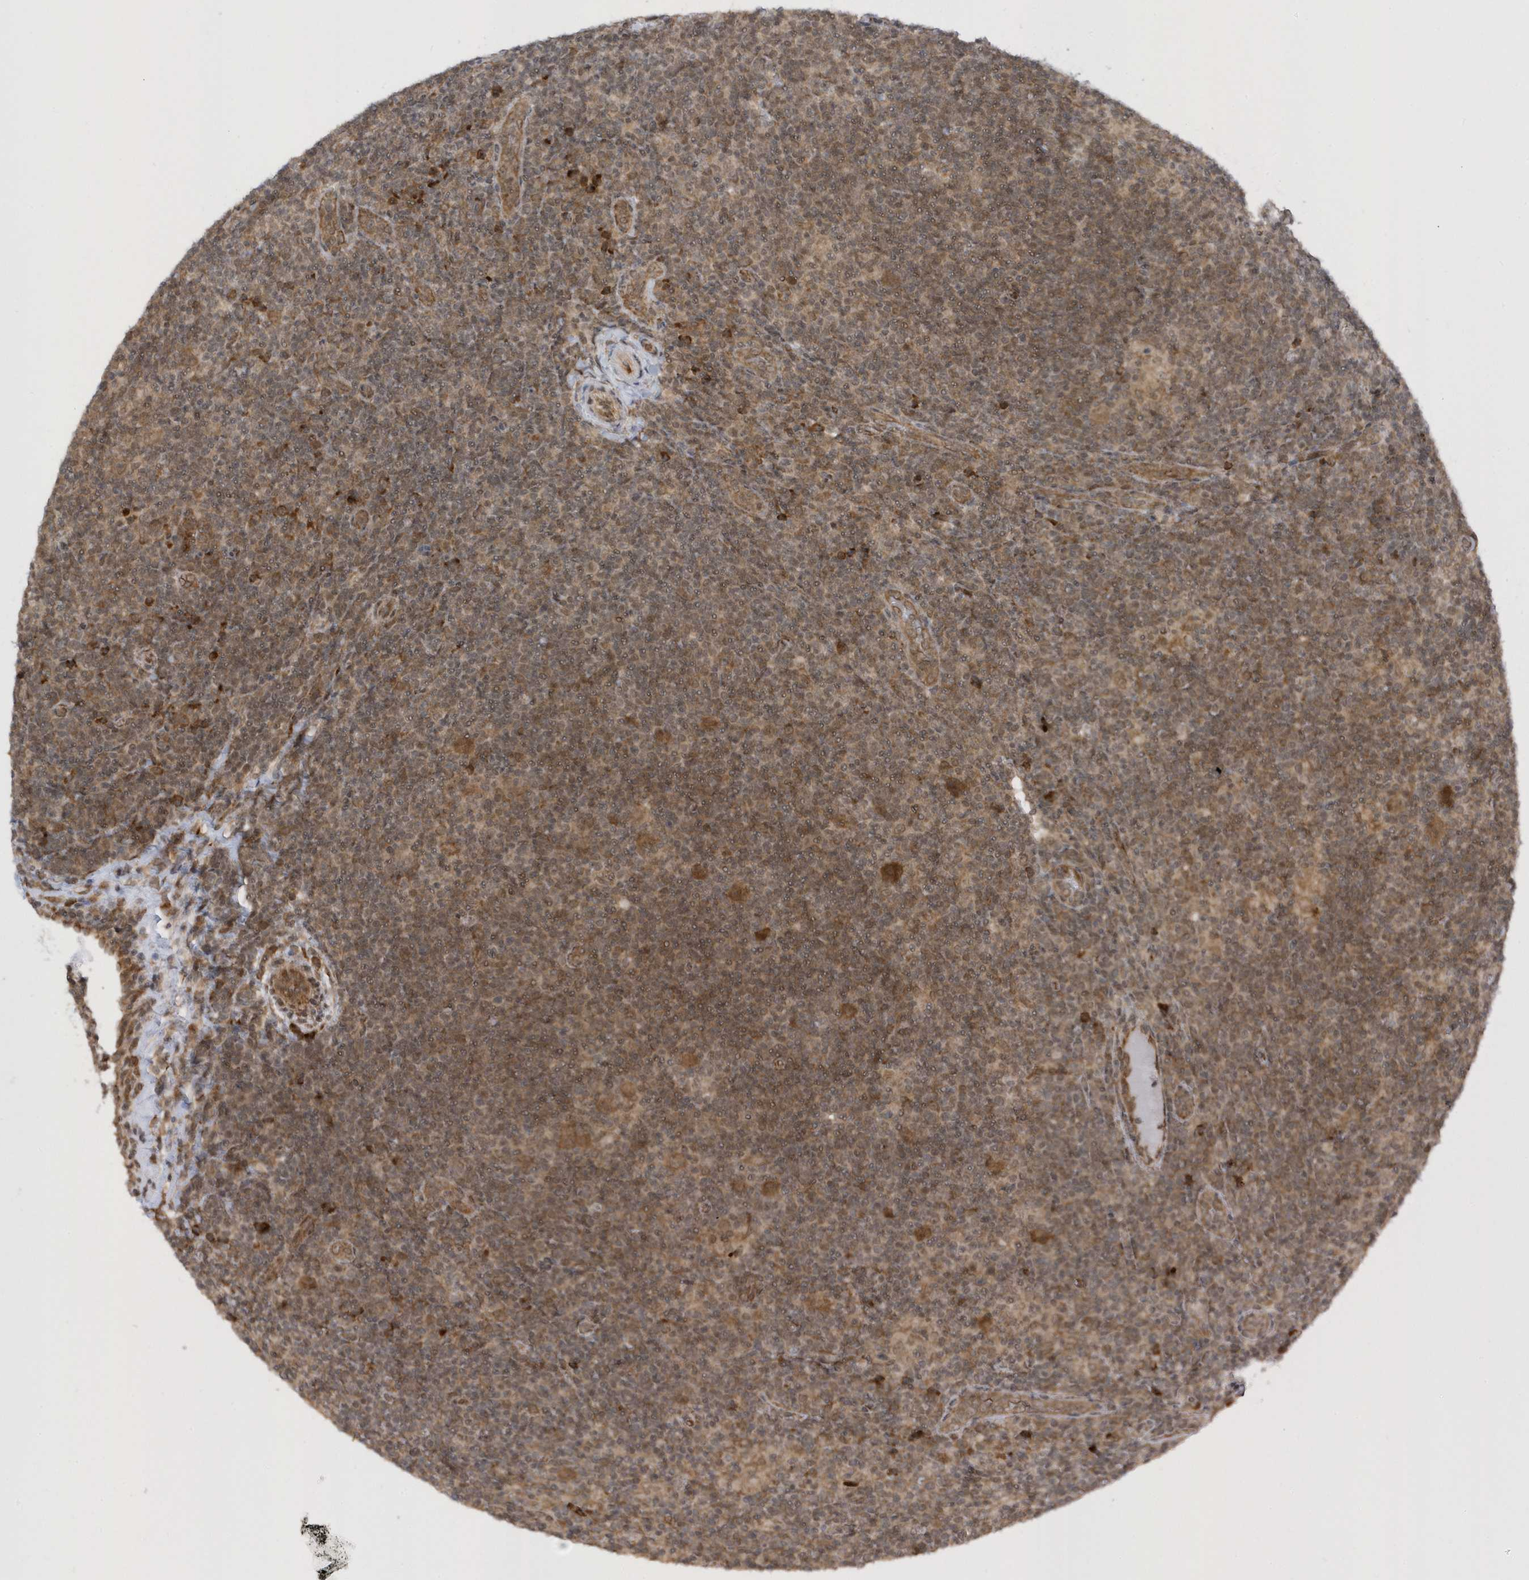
{"staining": {"intensity": "moderate", "quantity": ">75%", "location": "cytoplasmic/membranous"}, "tissue": "lymphoma", "cell_type": "Tumor cells", "image_type": "cancer", "snomed": [{"axis": "morphology", "description": "Hodgkin's disease, NOS"}, {"axis": "topography", "description": "Lymph node"}], "caption": "Moderate cytoplasmic/membranous staining for a protein is appreciated in about >75% of tumor cells of lymphoma using immunohistochemistry.", "gene": "METTL21A", "patient": {"sex": "female", "age": 57}}